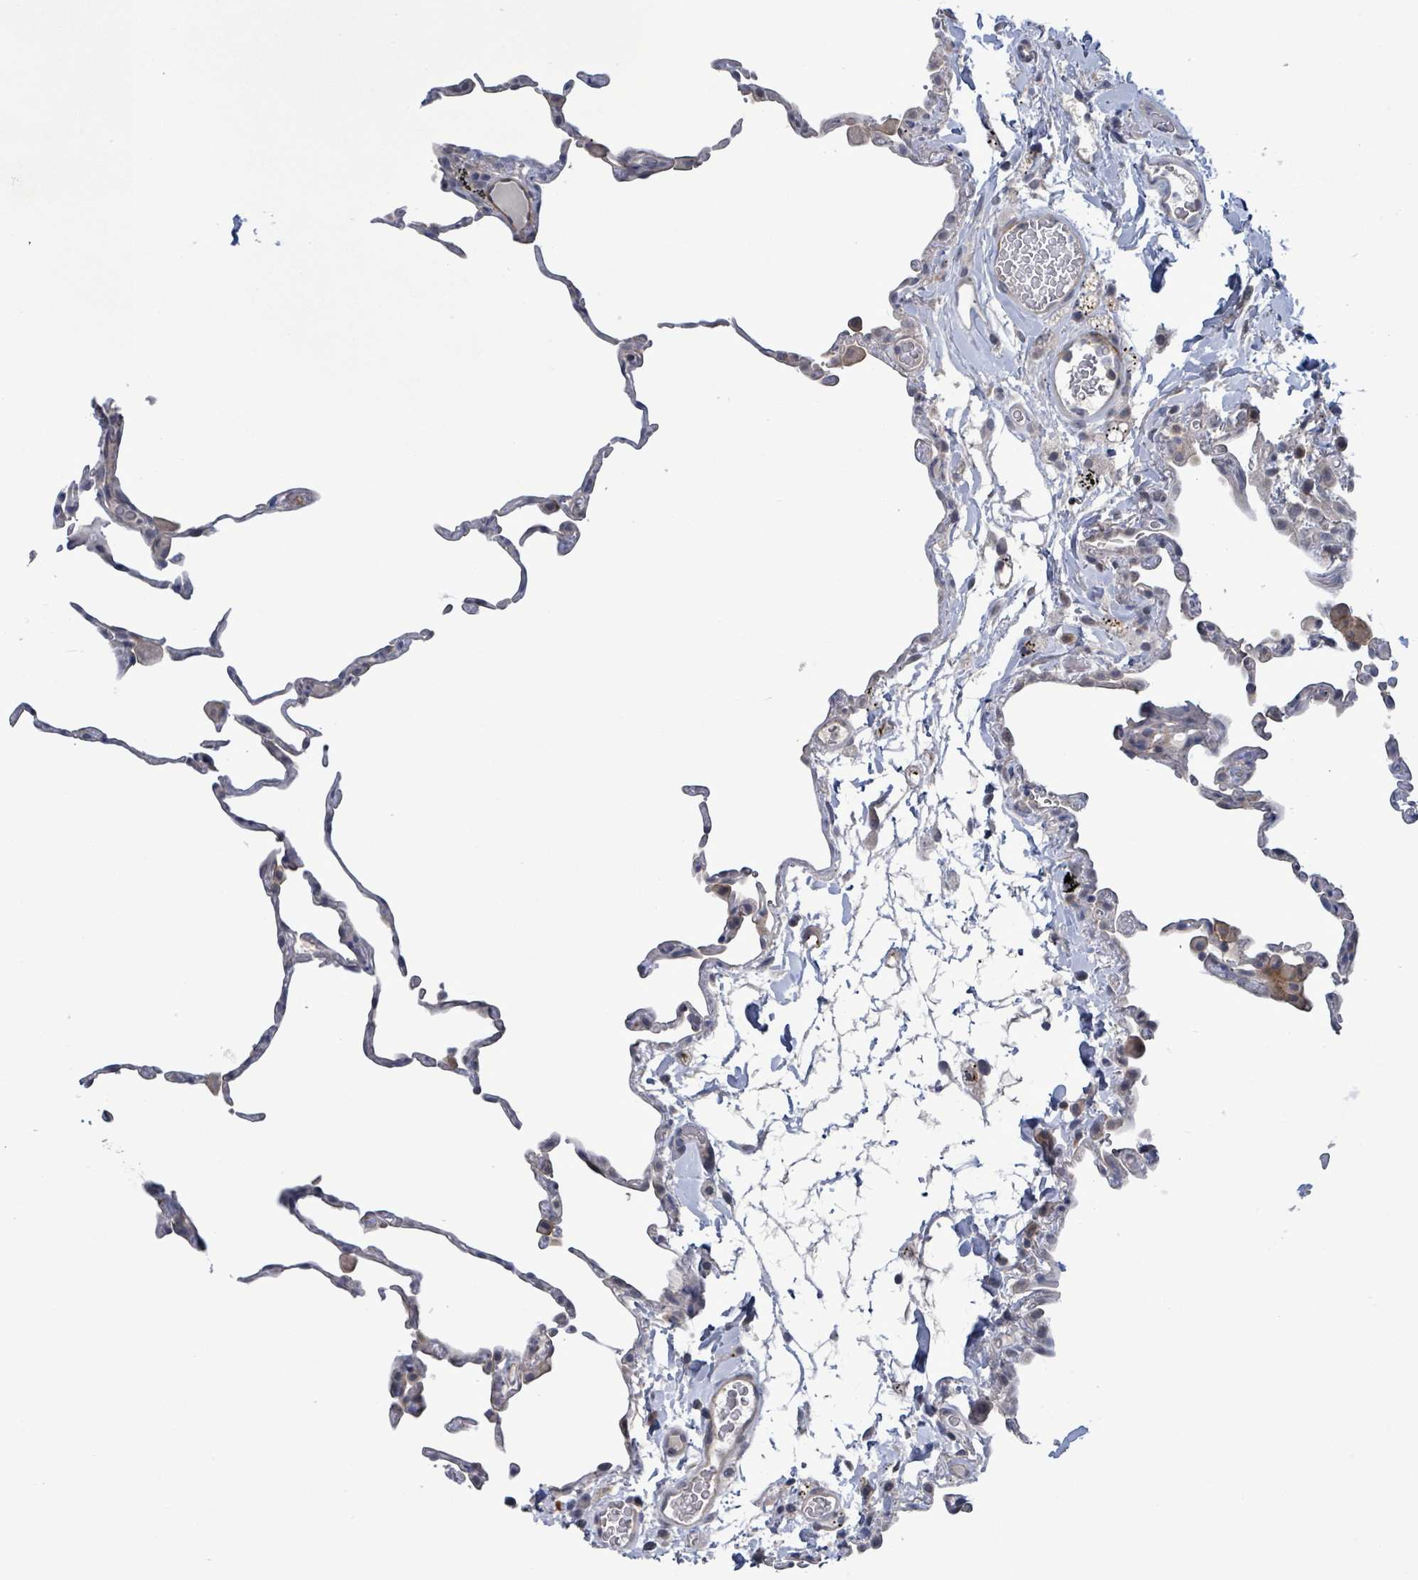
{"staining": {"intensity": "negative", "quantity": "none", "location": "none"}, "tissue": "lung", "cell_type": "Alveolar cells", "image_type": "normal", "snomed": [{"axis": "morphology", "description": "Normal tissue, NOS"}, {"axis": "topography", "description": "Lung"}], "caption": "Image shows no significant protein expression in alveolar cells of normal lung. (Stains: DAB immunohistochemistry with hematoxylin counter stain, Microscopy: brightfield microscopy at high magnification).", "gene": "AMMECR1", "patient": {"sex": "female", "age": 57}}